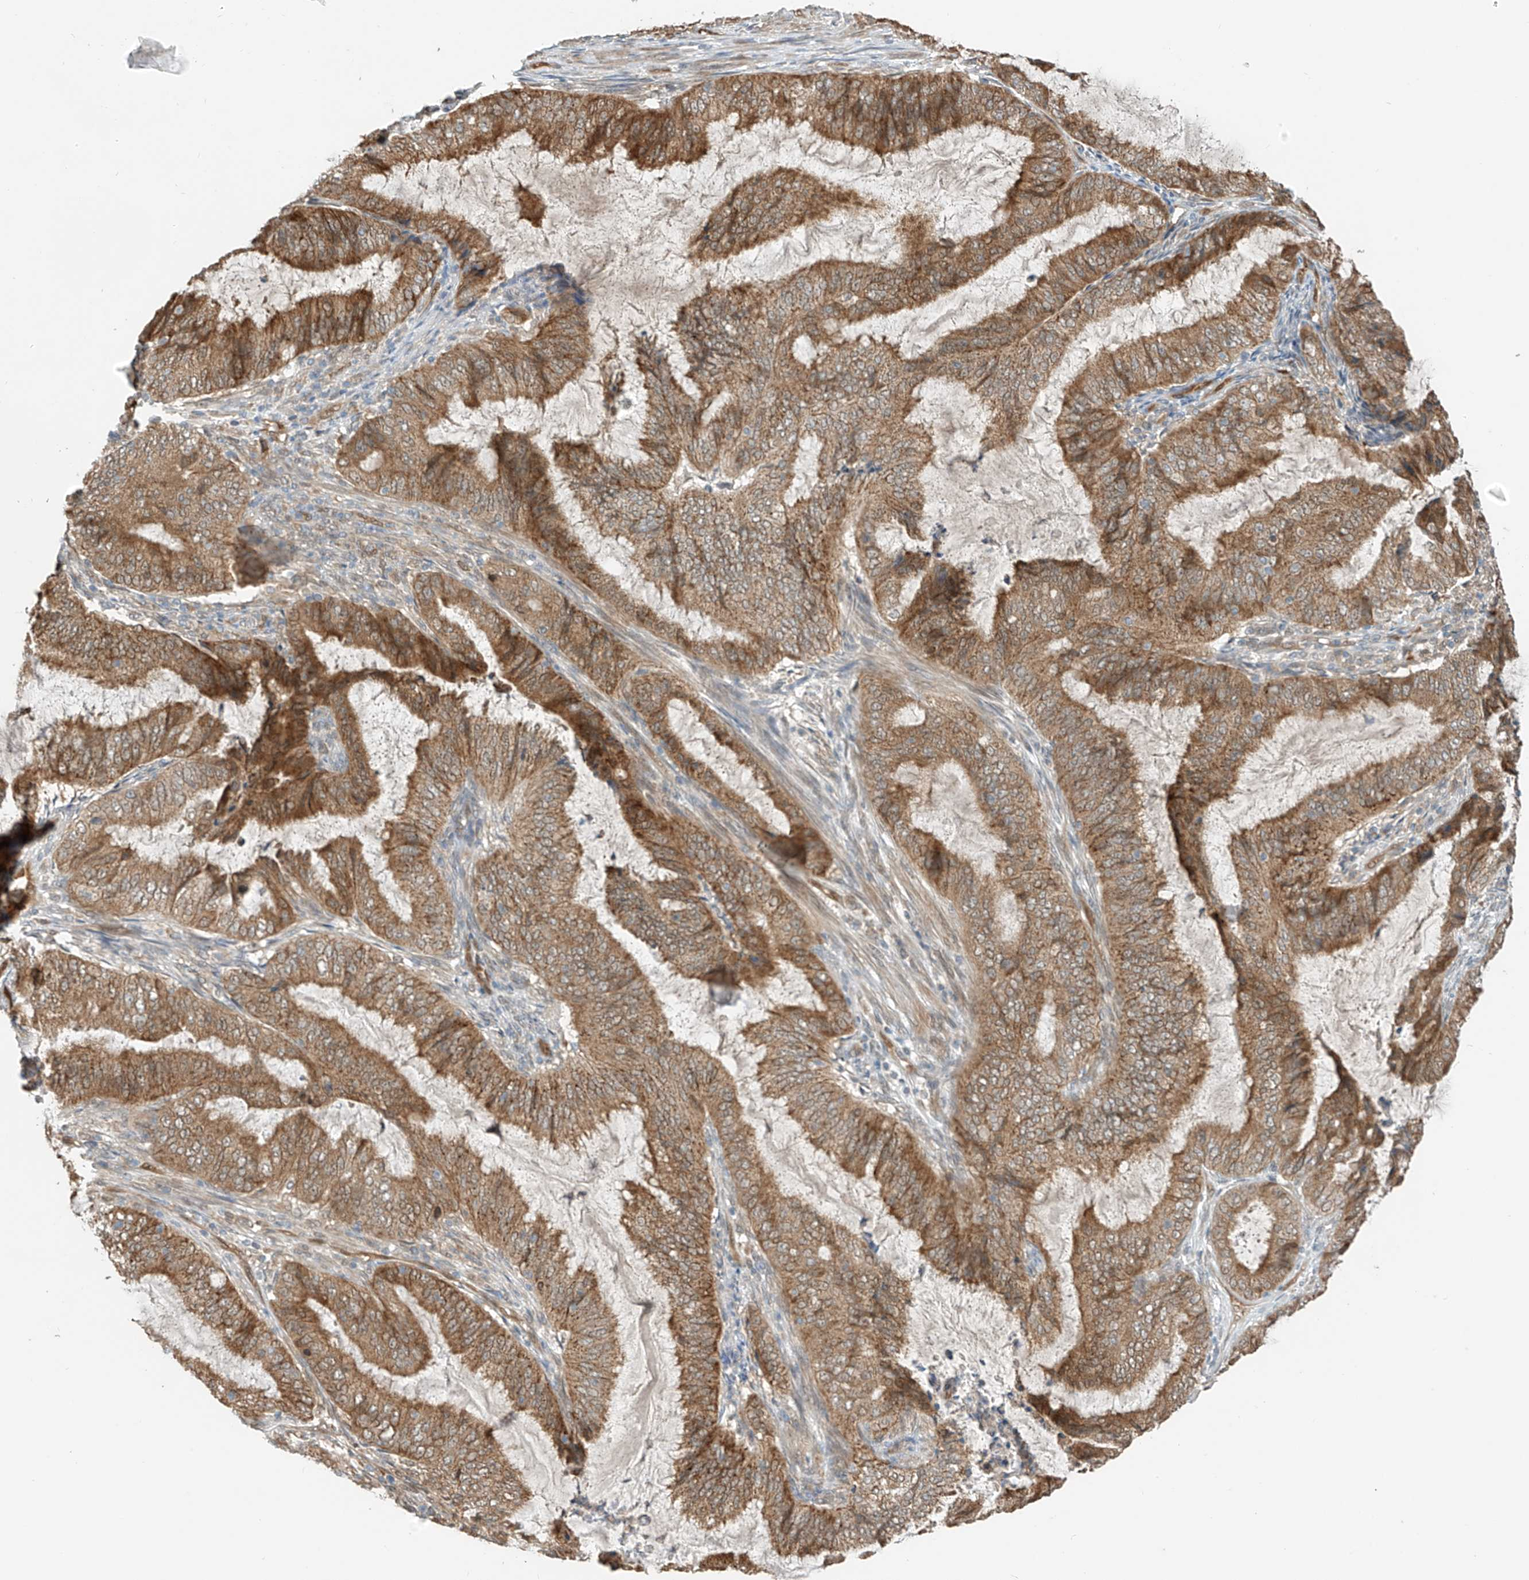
{"staining": {"intensity": "moderate", "quantity": ">75%", "location": "cytoplasmic/membranous"}, "tissue": "endometrial cancer", "cell_type": "Tumor cells", "image_type": "cancer", "snomed": [{"axis": "morphology", "description": "Adenocarcinoma, NOS"}, {"axis": "topography", "description": "Endometrium"}], "caption": "The image reveals immunohistochemical staining of adenocarcinoma (endometrial). There is moderate cytoplasmic/membranous staining is present in approximately >75% of tumor cells.", "gene": "PPA2", "patient": {"sex": "female", "age": 51}}